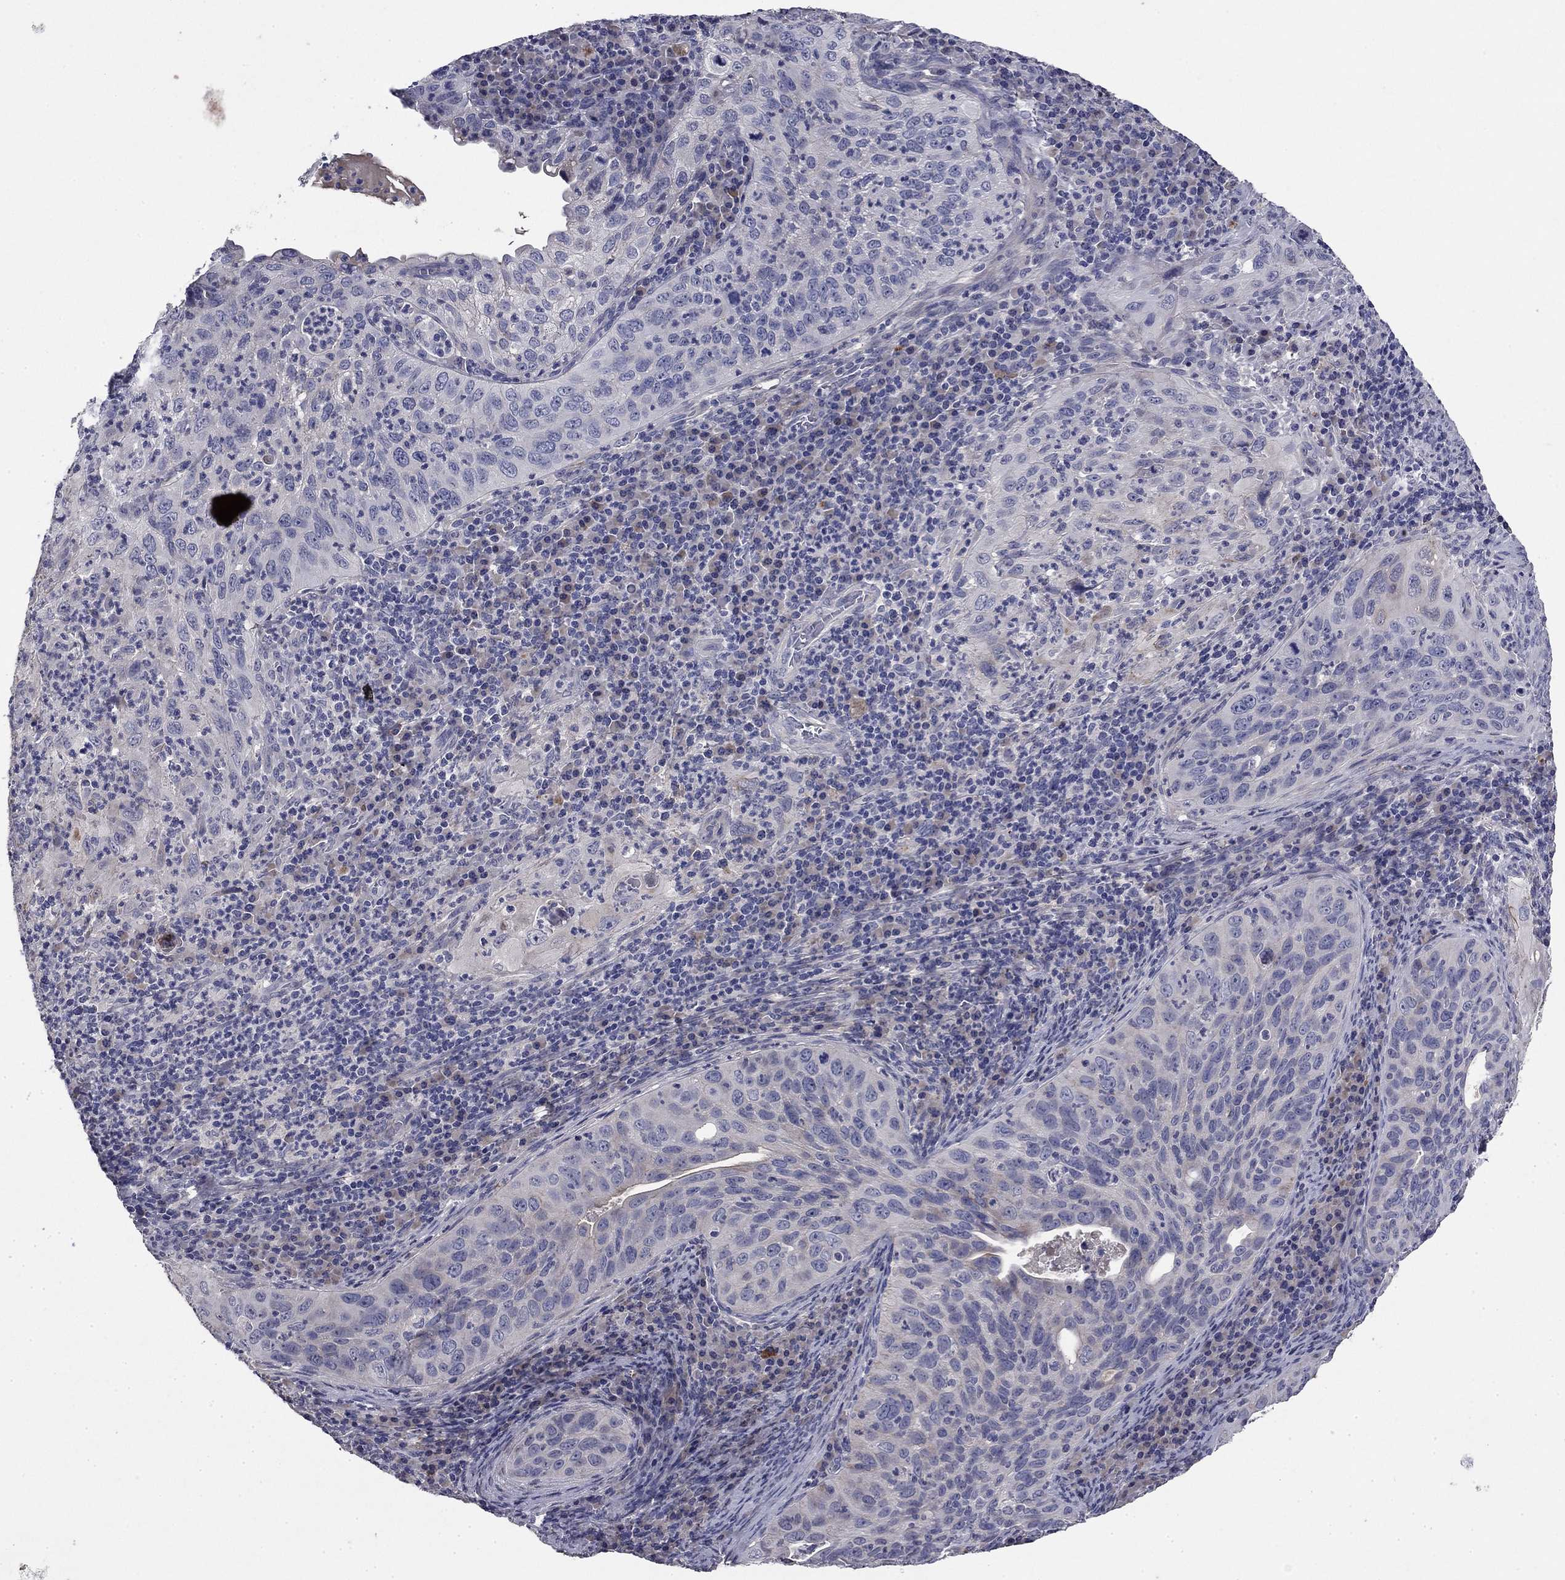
{"staining": {"intensity": "negative", "quantity": "none", "location": "none"}, "tissue": "cervical cancer", "cell_type": "Tumor cells", "image_type": "cancer", "snomed": [{"axis": "morphology", "description": "Squamous cell carcinoma, NOS"}, {"axis": "topography", "description": "Cervix"}], "caption": "The micrograph exhibits no staining of tumor cells in cervical cancer (squamous cell carcinoma).", "gene": "COL2A1", "patient": {"sex": "female", "age": 26}}